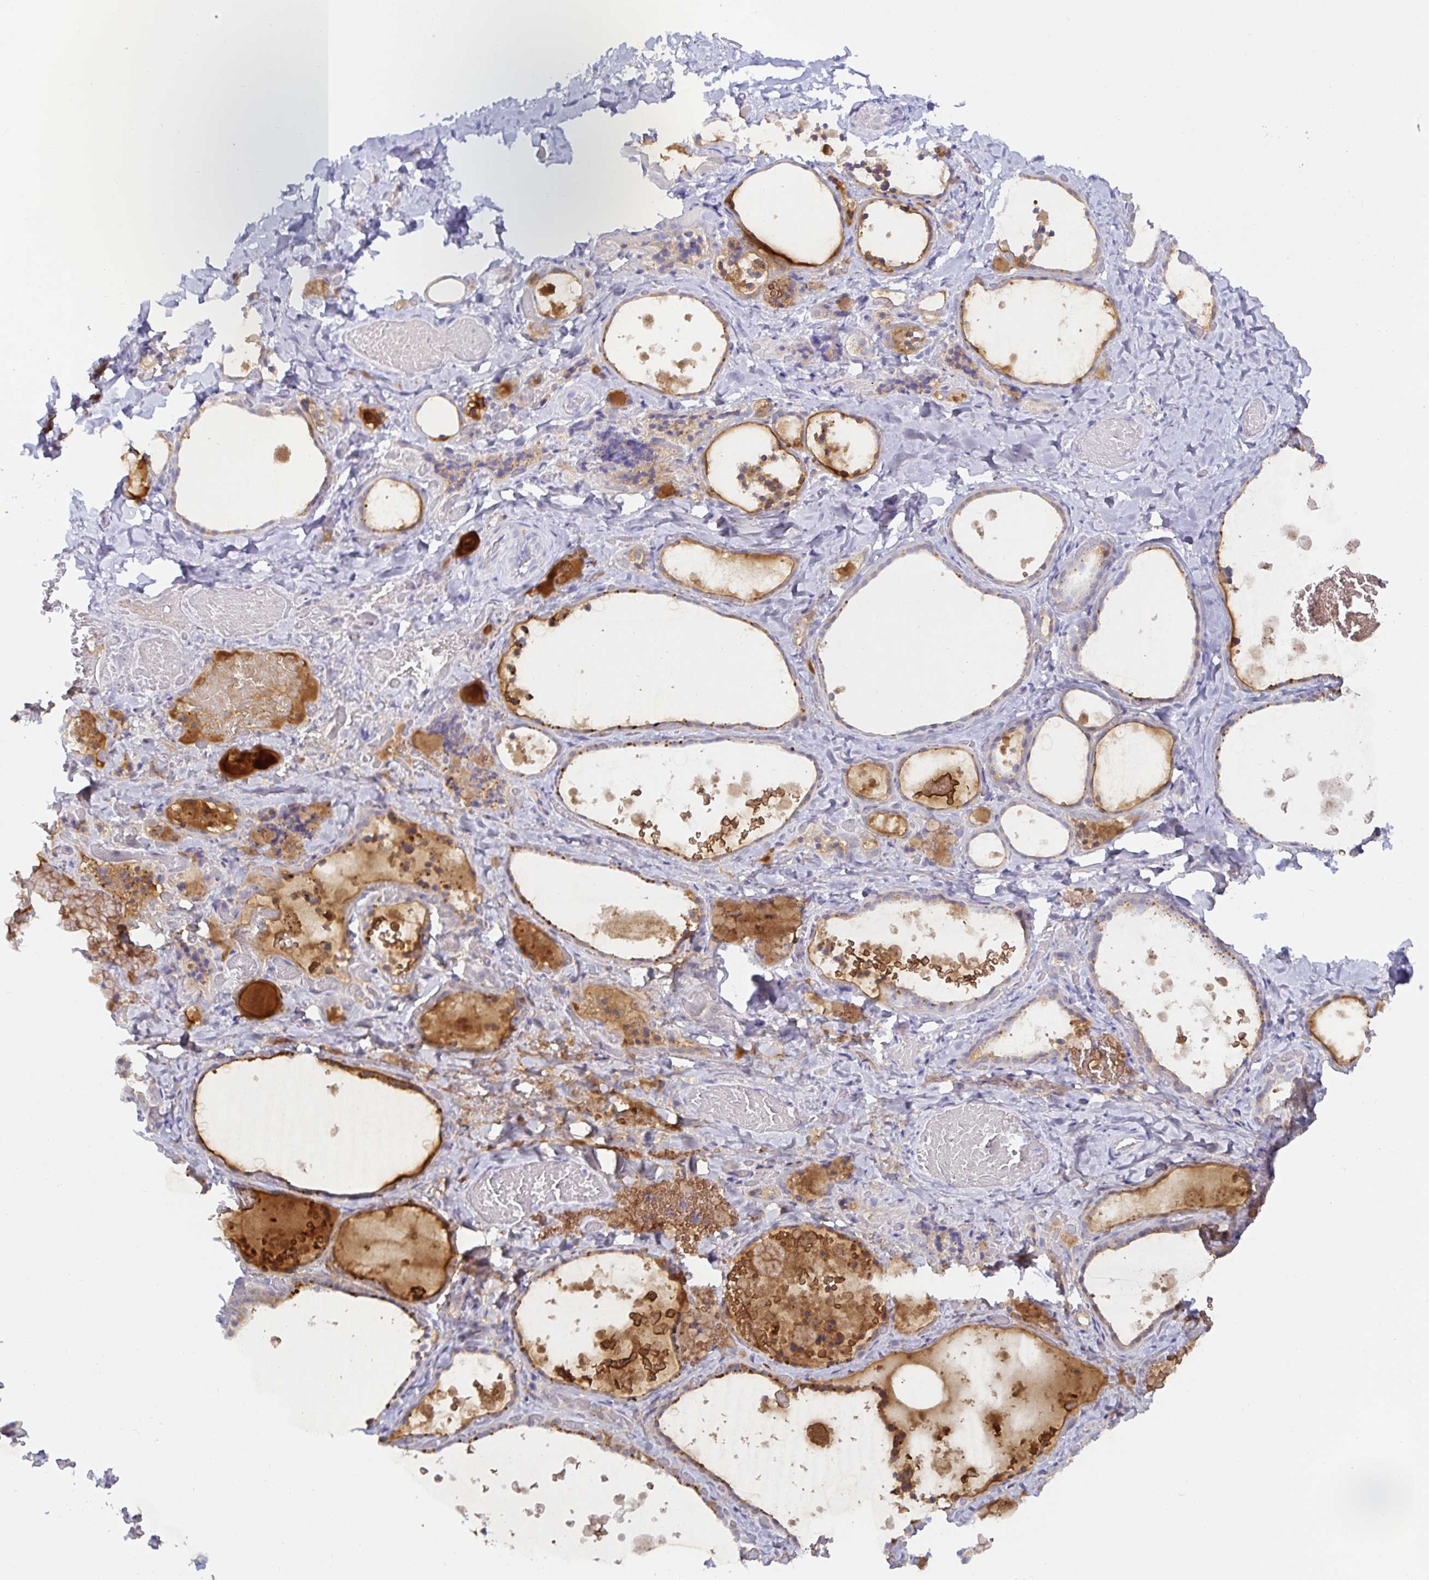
{"staining": {"intensity": "moderate", "quantity": "25%-75%", "location": "cytoplasmic/membranous"}, "tissue": "thyroid gland", "cell_type": "Glandular cells", "image_type": "normal", "snomed": [{"axis": "morphology", "description": "Normal tissue, NOS"}, {"axis": "topography", "description": "Thyroid gland"}], "caption": "A brown stain labels moderate cytoplasmic/membranous staining of a protein in glandular cells of benign thyroid gland. The protein of interest is shown in brown color, while the nuclei are stained blue.", "gene": "MON2", "patient": {"sex": "female", "age": 56}}